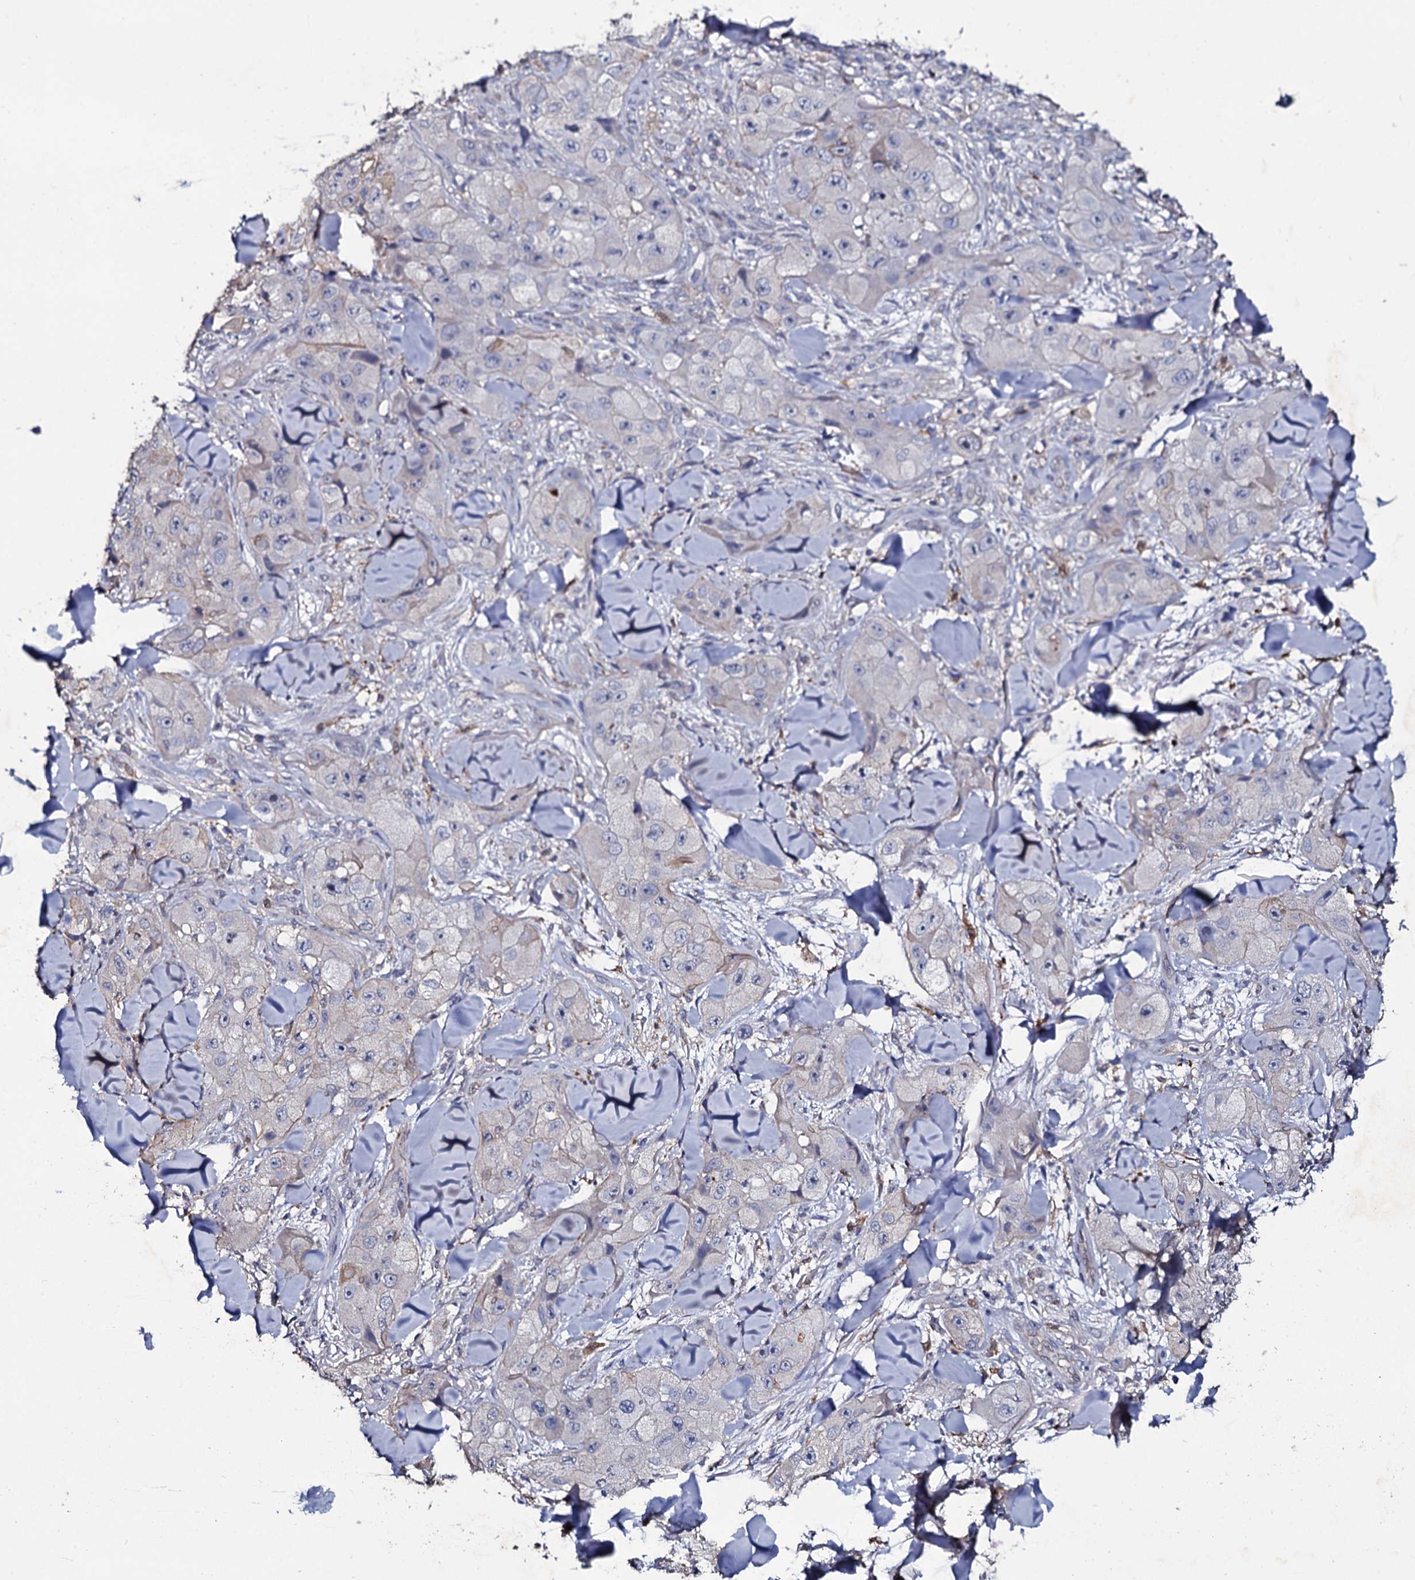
{"staining": {"intensity": "negative", "quantity": "none", "location": "none"}, "tissue": "skin cancer", "cell_type": "Tumor cells", "image_type": "cancer", "snomed": [{"axis": "morphology", "description": "Squamous cell carcinoma, NOS"}, {"axis": "topography", "description": "Skin"}, {"axis": "topography", "description": "Subcutis"}], "caption": "Immunohistochemistry (IHC) photomicrograph of human skin cancer stained for a protein (brown), which reveals no positivity in tumor cells. The staining is performed using DAB (3,3'-diaminobenzidine) brown chromogen with nuclei counter-stained in using hematoxylin.", "gene": "CRYL1", "patient": {"sex": "male", "age": 73}}